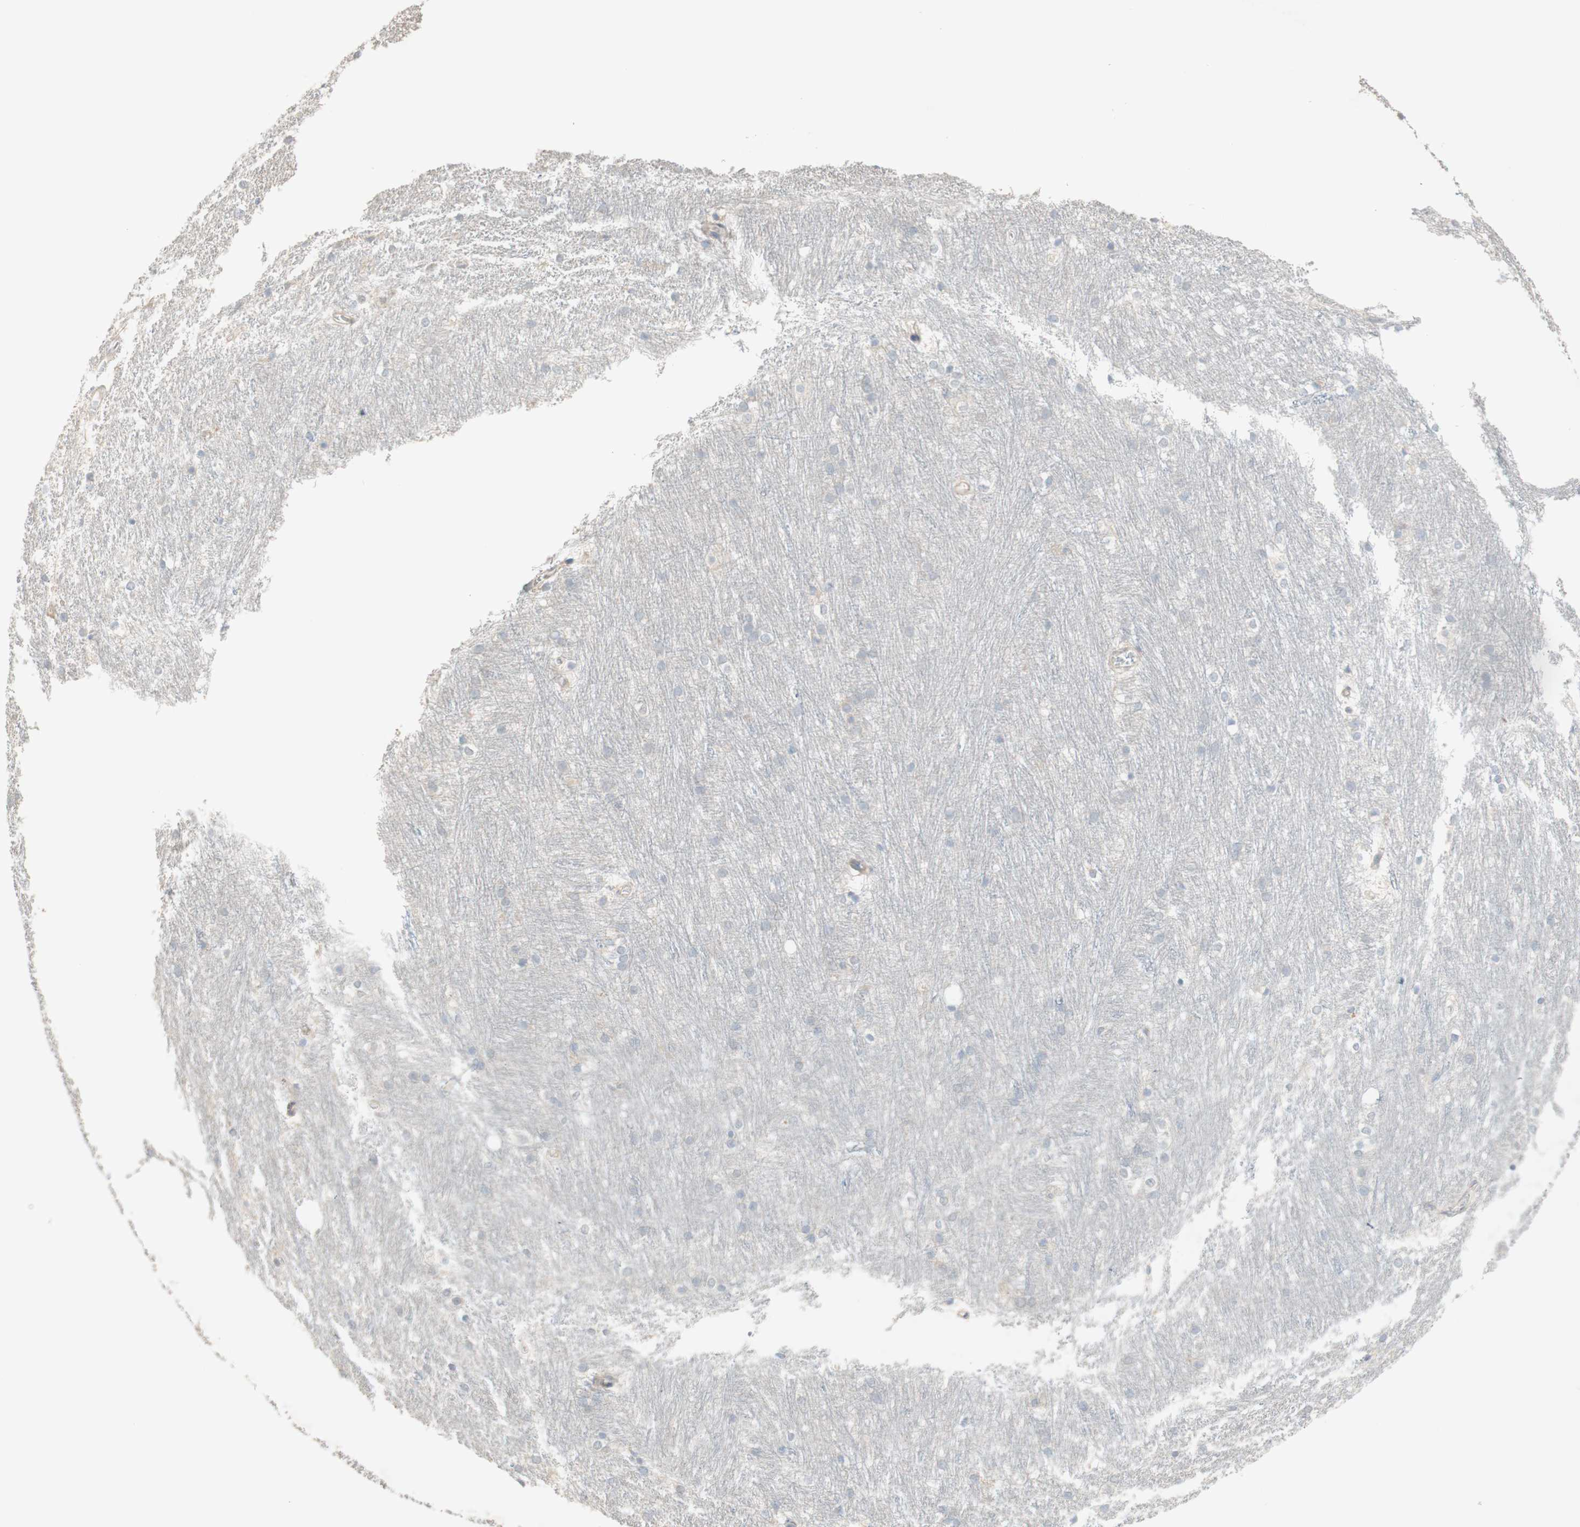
{"staining": {"intensity": "weak", "quantity": "<25%", "location": "cytoplasmic/membranous"}, "tissue": "caudate", "cell_type": "Glial cells", "image_type": "normal", "snomed": [{"axis": "morphology", "description": "Normal tissue, NOS"}, {"axis": "topography", "description": "Lateral ventricle wall"}], "caption": "Immunohistochemistry (IHC) of unremarkable caudate demonstrates no expression in glial cells. (DAB IHC with hematoxylin counter stain).", "gene": "MANEA", "patient": {"sex": "female", "age": 19}}